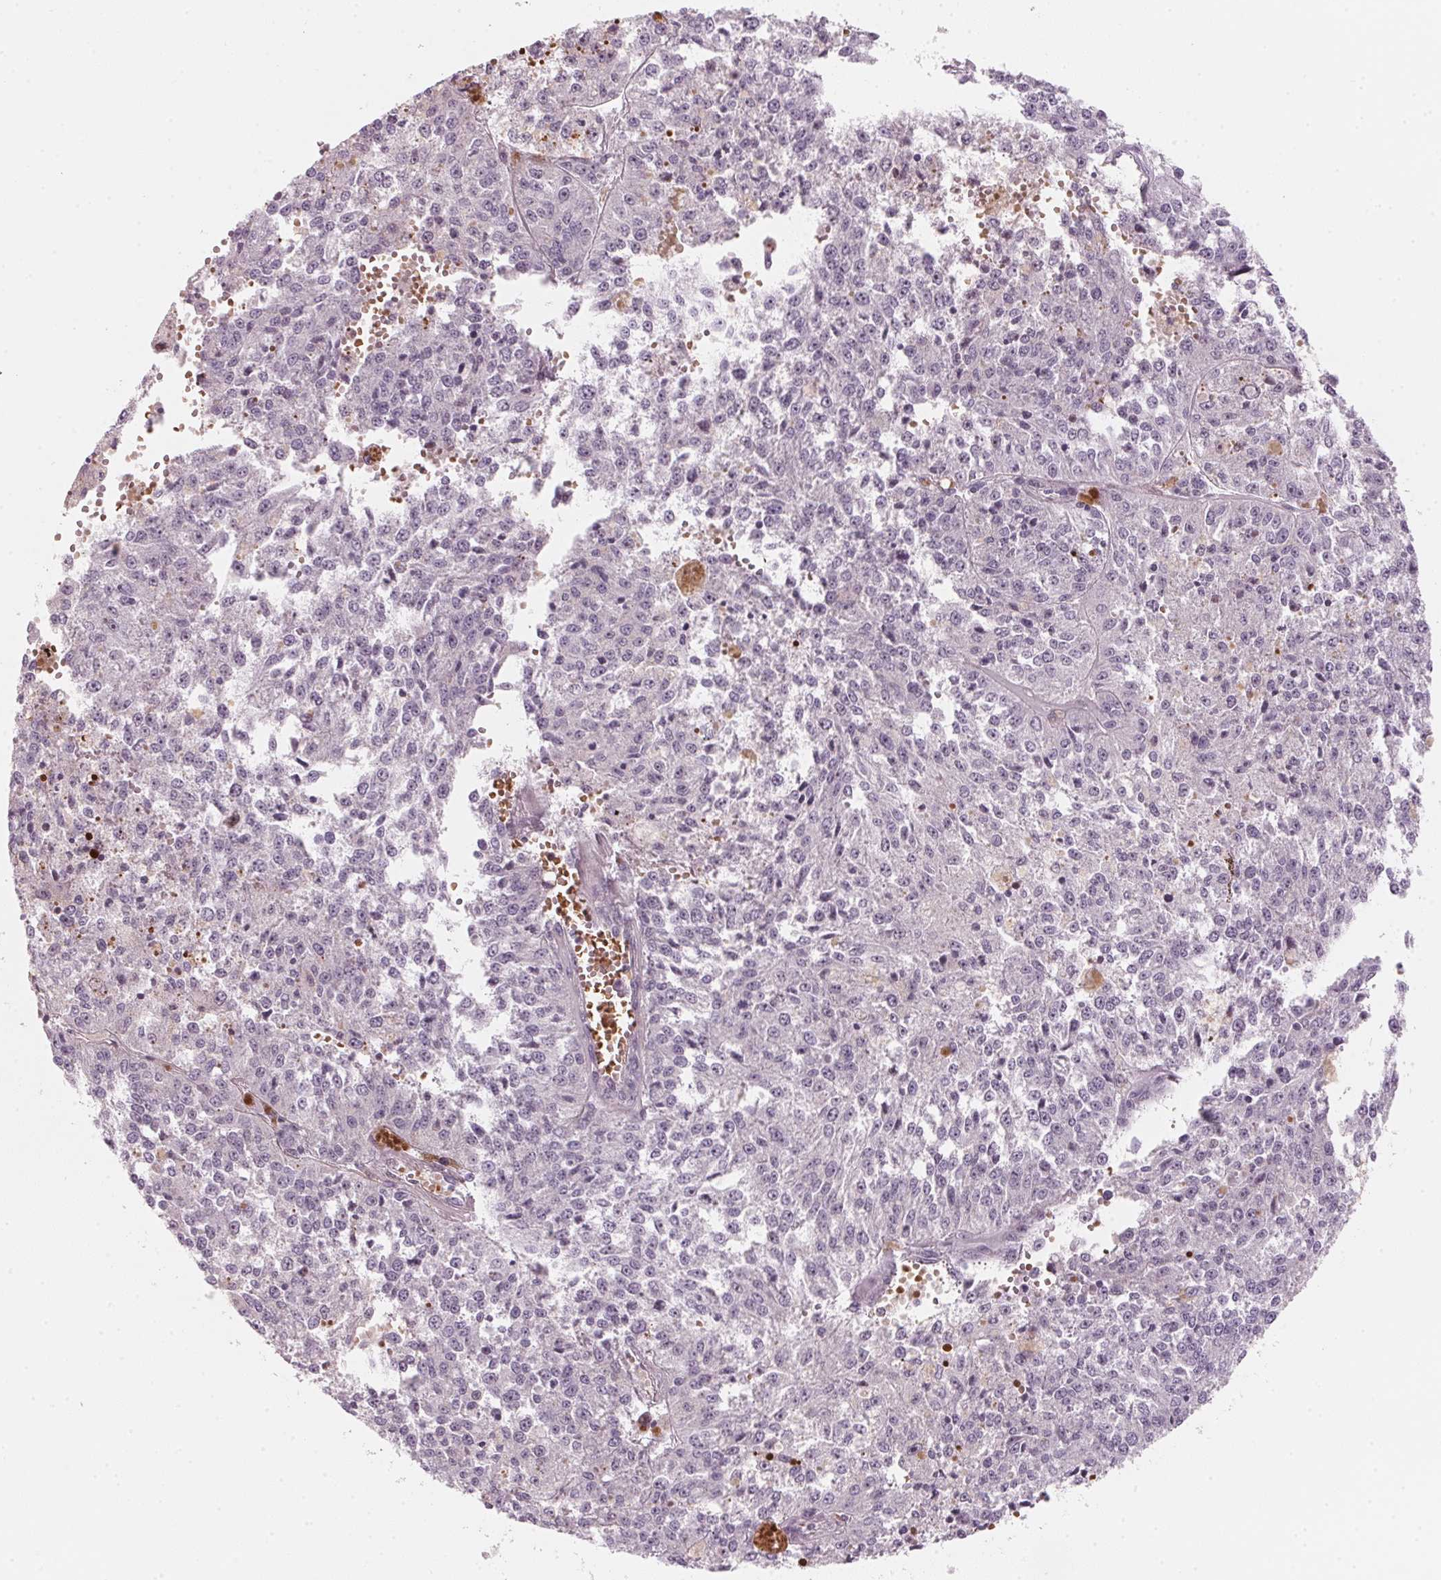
{"staining": {"intensity": "negative", "quantity": "none", "location": "none"}, "tissue": "melanoma", "cell_type": "Tumor cells", "image_type": "cancer", "snomed": [{"axis": "morphology", "description": "Malignant melanoma, Metastatic site"}, {"axis": "topography", "description": "Lymph node"}], "caption": "Tumor cells are negative for brown protein staining in malignant melanoma (metastatic site).", "gene": "DNTTIP2", "patient": {"sex": "female", "age": 64}}